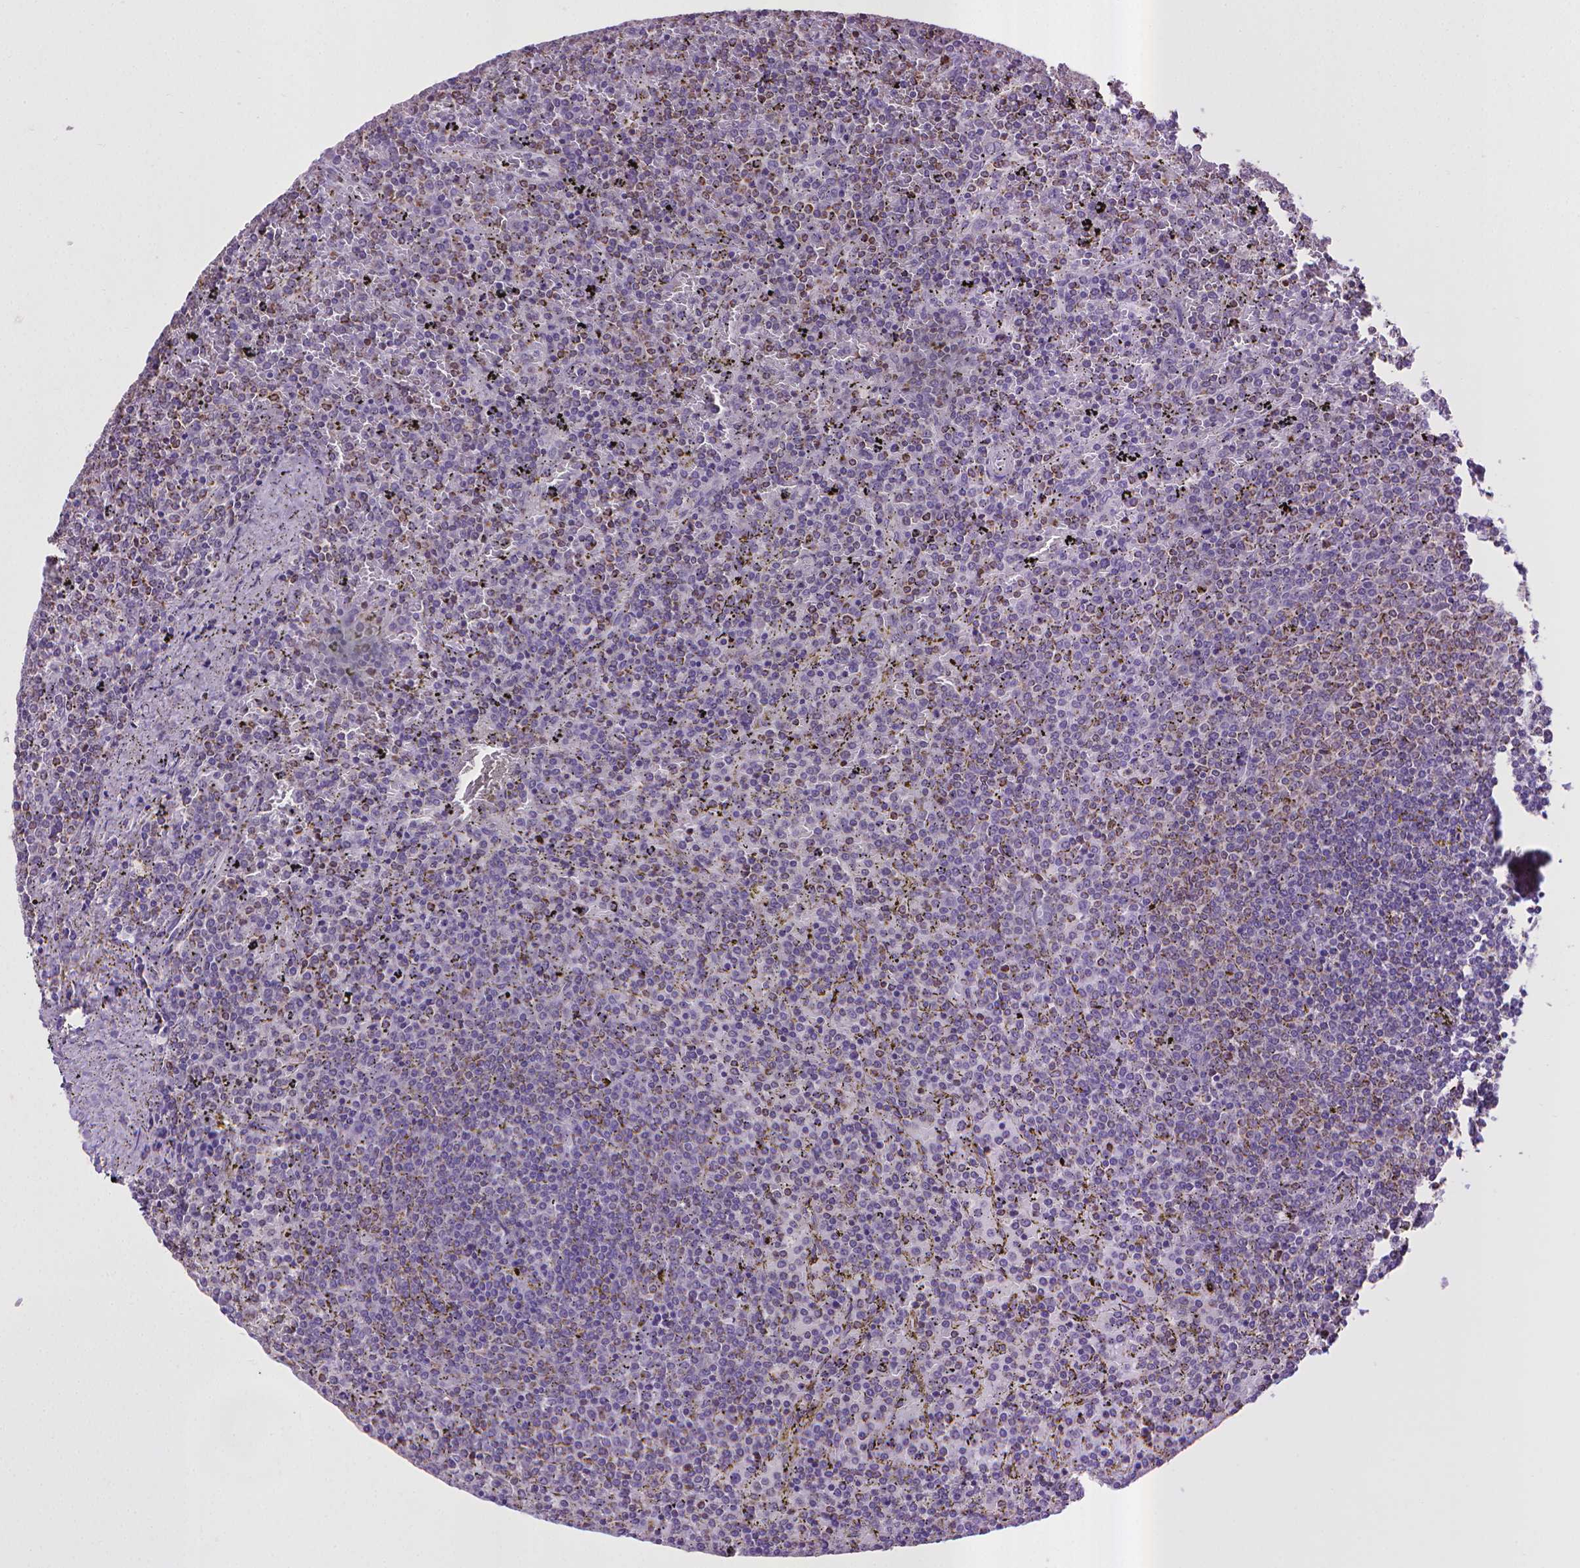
{"staining": {"intensity": "moderate", "quantity": "25%-75%", "location": "cytoplasmic/membranous"}, "tissue": "lymphoma", "cell_type": "Tumor cells", "image_type": "cancer", "snomed": [{"axis": "morphology", "description": "Malignant lymphoma, non-Hodgkin's type, Low grade"}, {"axis": "topography", "description": "Spleen"}], "caption": "High-magnification brightfield microscopy of lymphoma stained with DAB (brown) and counterstained with hematoxylin (blue). tumor cells exhibit moderate cytoplasmic/membranous expression is appreciated in about25%-75% of cells.", "gene": "KMO", "patient": {"sex": "female", "age": 77}}